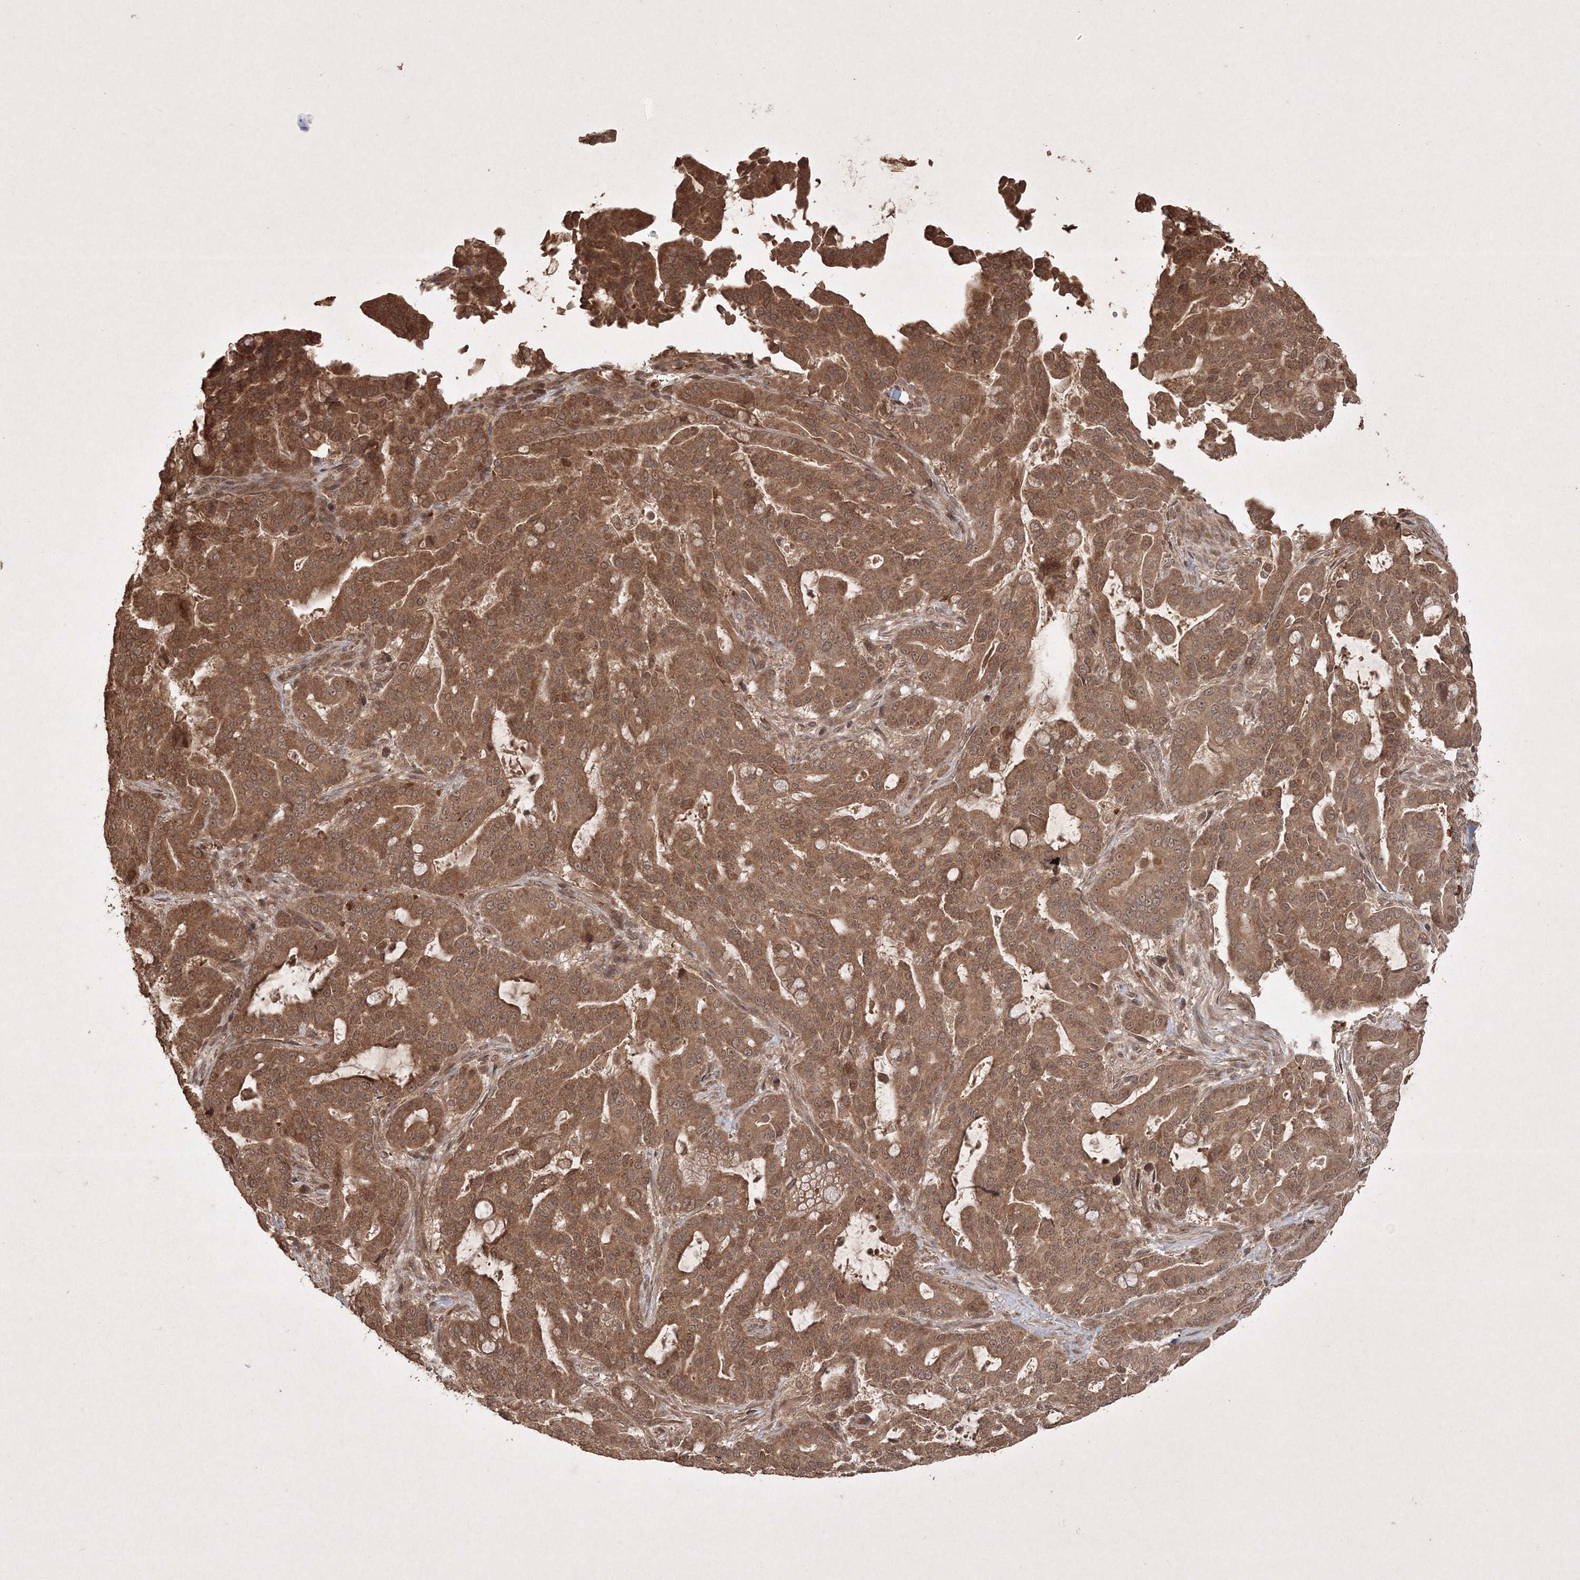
{"staining": {"intensity": "moderate", "quantity": ">75%", "location": "cytoplasmic/membranous,nuclear"}, "tissue": "pancreatic cancer", "cell_type": "Tumor cells", "image_type": "cancer", "snomed": [{"axis": "morphology", "description": "Adenocarcinoma, NOS"}, {"axis": "topography", "description": "Pancreas"}], "caption": "Moderate cytoplasmic/membranous and nuclear expression is seen in approximately >75% of tumor cells in adenocarcinoma (pancreatic). The staining is performed using DAB brown chromogen to label protein expression. The nuclei are counter-stained blue using hematoxylin.", "gene": "PELI3", "patient": {"sex": "male", "age": 63}}